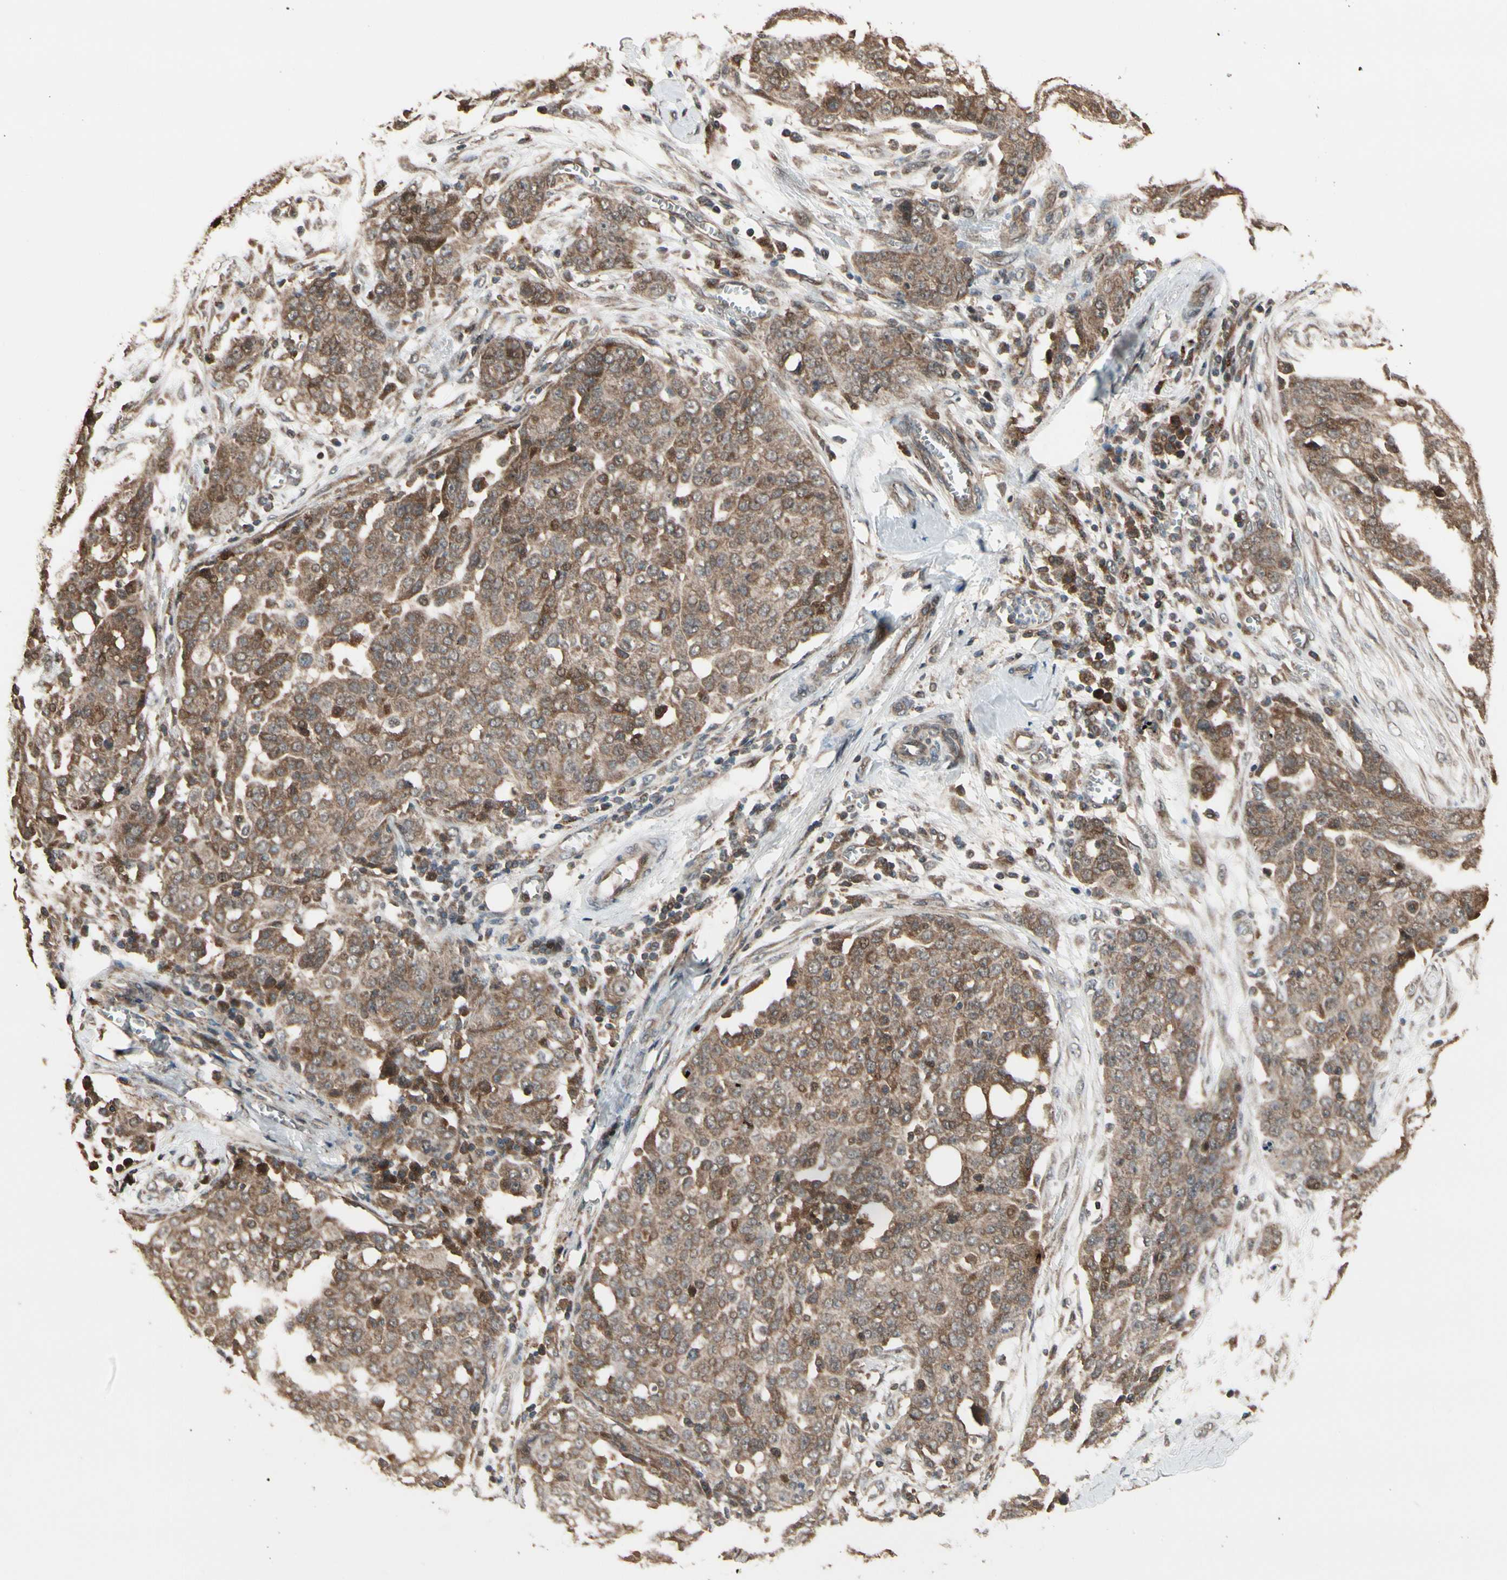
{"staining": {"intensity": "moderate", "quantity": "25%-75%", "location": "cytoplasmic/membranous"}, "tissue": "ovarian cancer", "cell_type": "Tumor cells", "image_type": "cancer", "snomed": [{"axis": "morphology", "description": "Cystadenocarcinoma, serous, NOS"}, {"axis": "topography", "description": "Soft tissue"}, {"axis": "topography", "description": "Ovary"}], "caption": "Immunohistochemistry staining of ovarian serous cystadenocarcinoma, which exhibits medium levels of moderate cytoplasmic/membranous positivity in approximately 25%-75% of tumor cells indicating moderate cytoplasmic/membranous protein positivity. The staining was performed using DAB (3,3'-diaminobenzidine) (brown) for protein detection and nuclei were counterstained in hematoxylin (blue).", "gene": "CSF1R", "patient": {"sex": "female", "age": 57}}